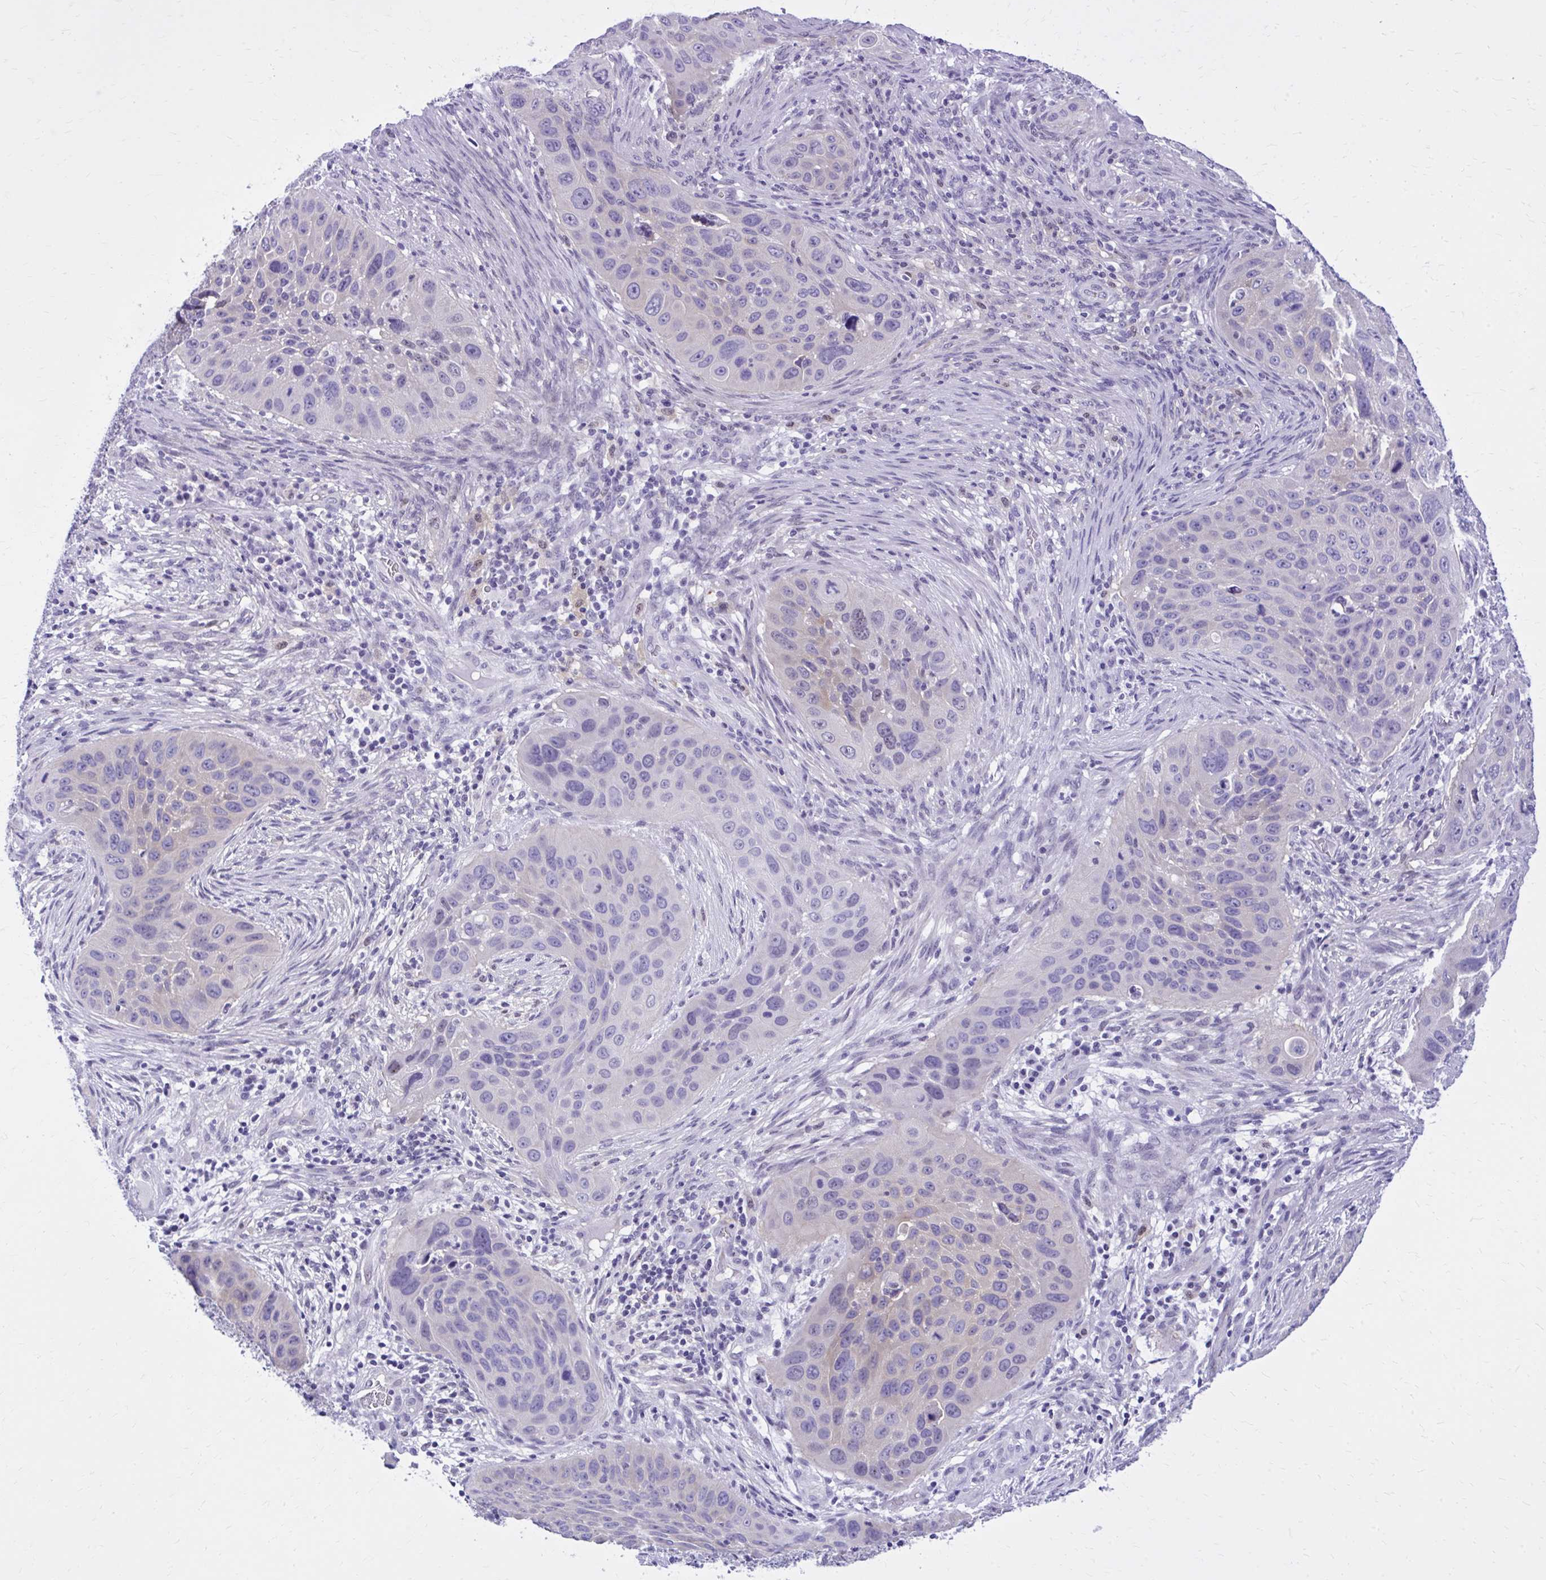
{"staining": {"intensity": "negative", "quantity": "none", "location": "none"}, "tissue": "lung cancer", "cell_type": "Tumor cells", "image_type": "cancer", "snomed": [{"axis": "morphology", "description": "Squamous cell carcinoma, NOS"}, {"axis": "topography", "description": "Lung"}], "caption": "This is a image of immunohistochemistry (IHC) staining of lung squamous cell carcinoma, which shows no expression in tumor cells.", "gene": "RASL11B", "patient": {"sex": "male", "age": 63}}